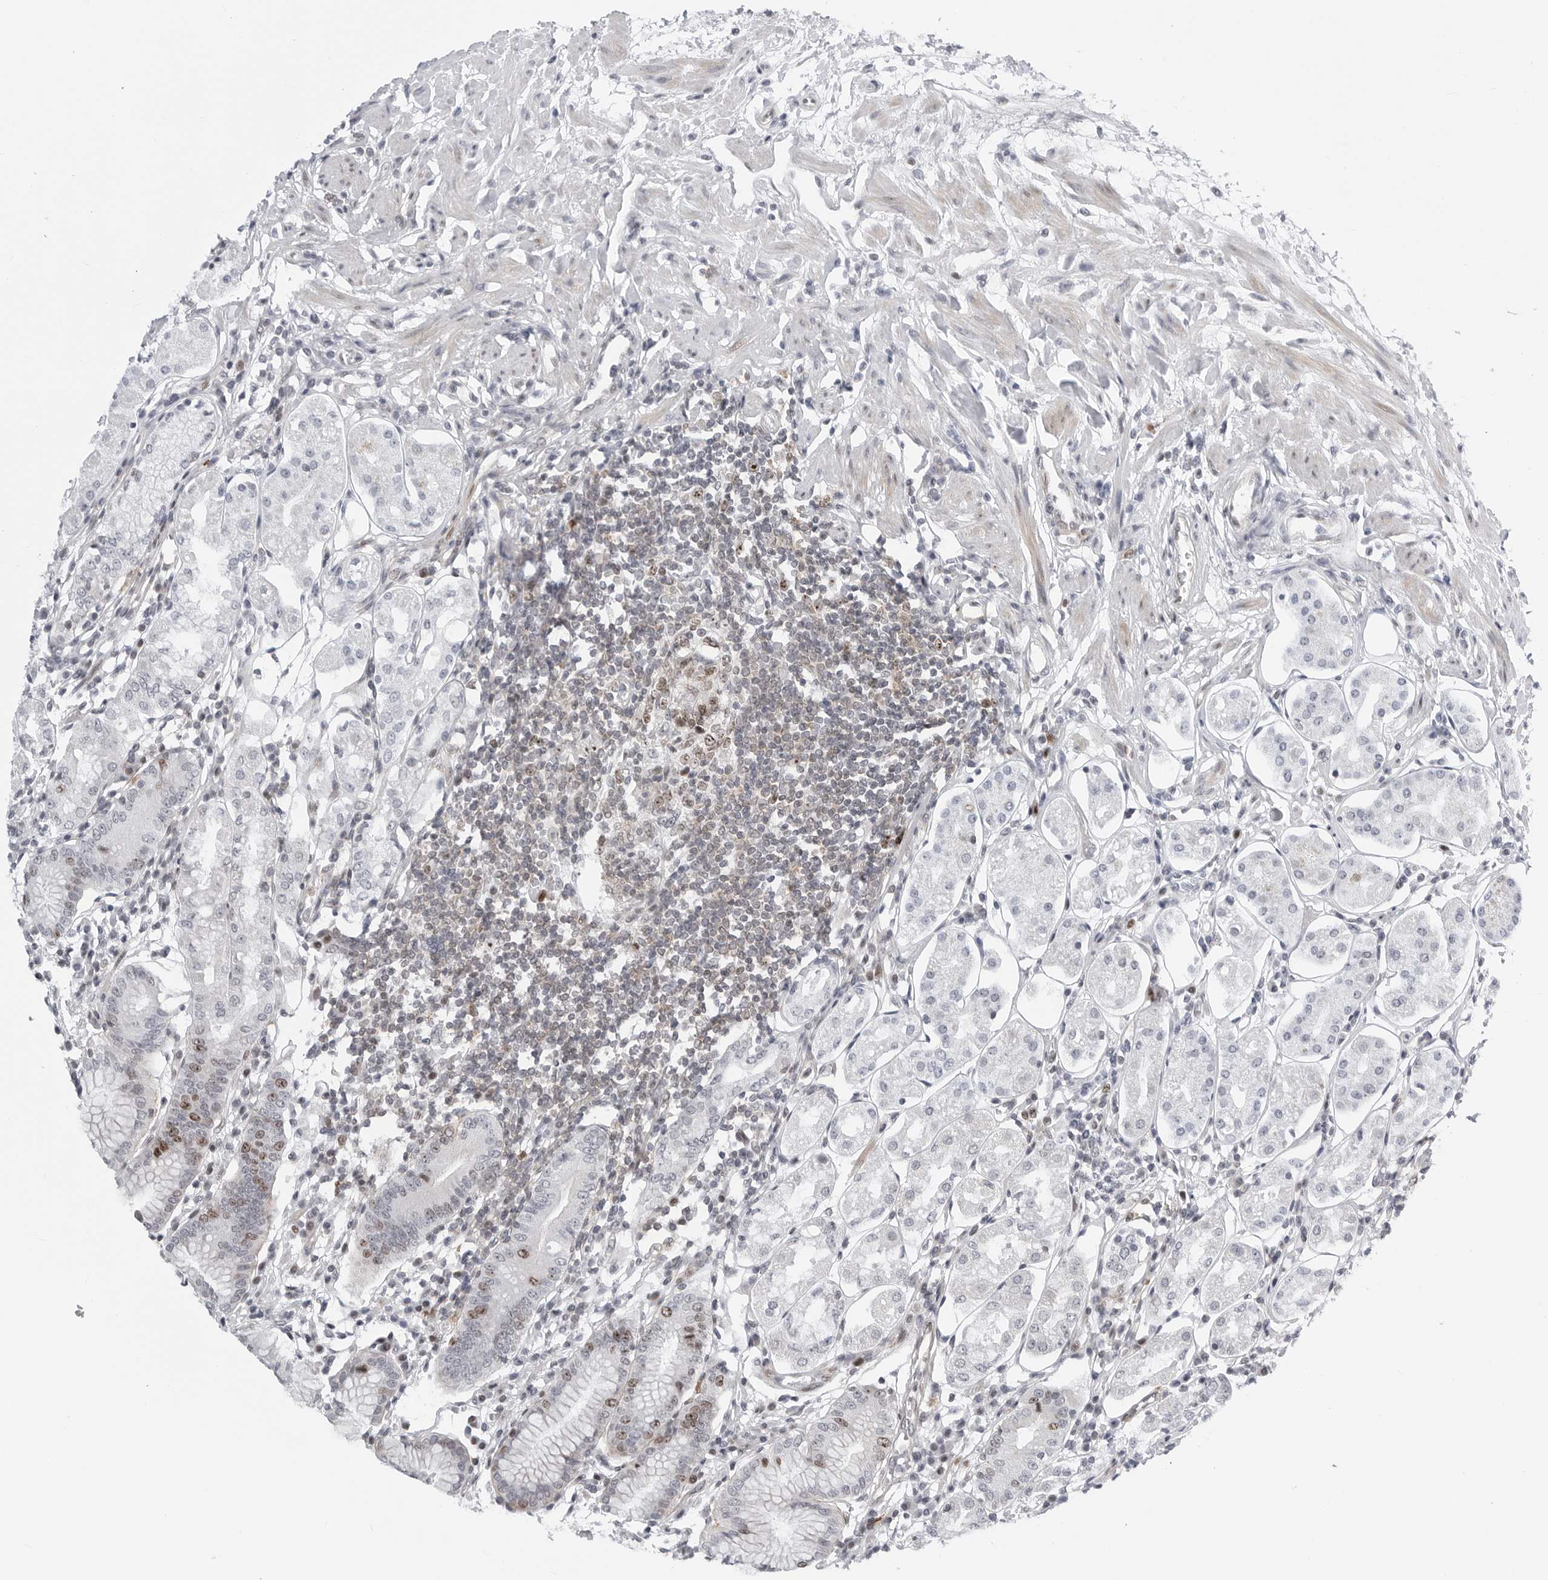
{"staining": {"intensity": "moderate", "quantity": "<25%", "location": "nuclear"}, "tissue": "stomach", "cell_type": "Glandular cells", "image_type": "normal", "snomed": [{"axis": "morphology", "description": "Normal tissue, NOS"}, {"axis": "topography", "description": "Stomach"}, {"axis": "topography", "description": "Stomach, lower"}], "caption": "Protein analysis of normal stomach demonstrates moderate nuclear expression in approximately <25% of glandular cells. (Brightfield microscopy of DAB IHC at high magnification).", "gene": "FAM135B", "patient": {"sex": "female", "age": 56}}